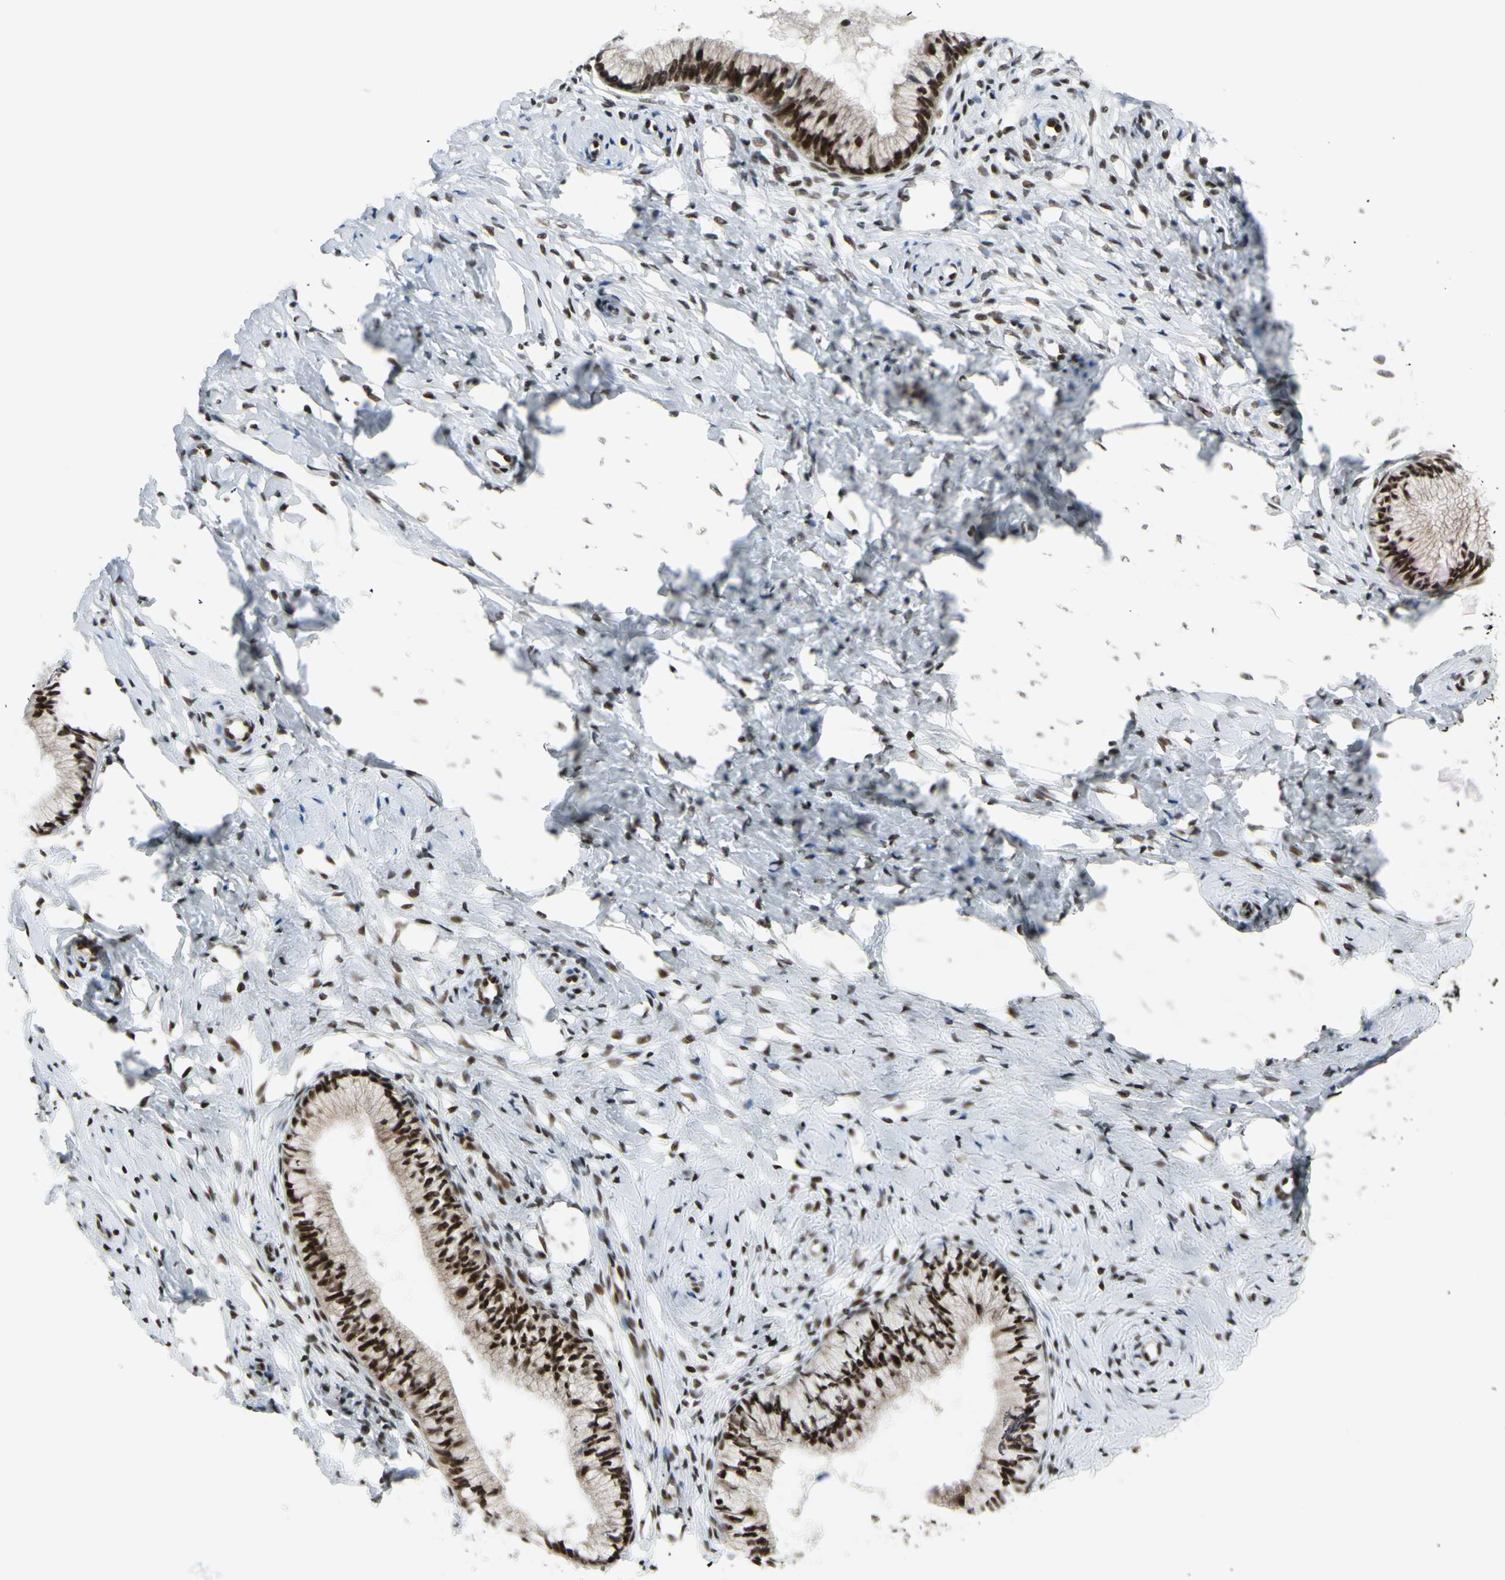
{"staining": {"intensity": "strong", "quantity": ">75%", "location": "nuclear"}, "tissue": "cervix", "cell_type": "Glandular cells", "image_type": "normal", "snomed": [{"axis": "morphology", "description": "Normal tissue, NOS"}, {"axis": "topography", "description": "Cervix"}], "caption": "Immunohistochemical staining of normal human cervix exhibits high levels of strong nuclear expression in approximately >75% of glandular cells. (DAB (3,3'-diaminobenzidine) IHC, brown staining for protein, blue staining for nuclei).", "gene": "CHAMP1", "patient": {"sex": "female", "age": 46}}